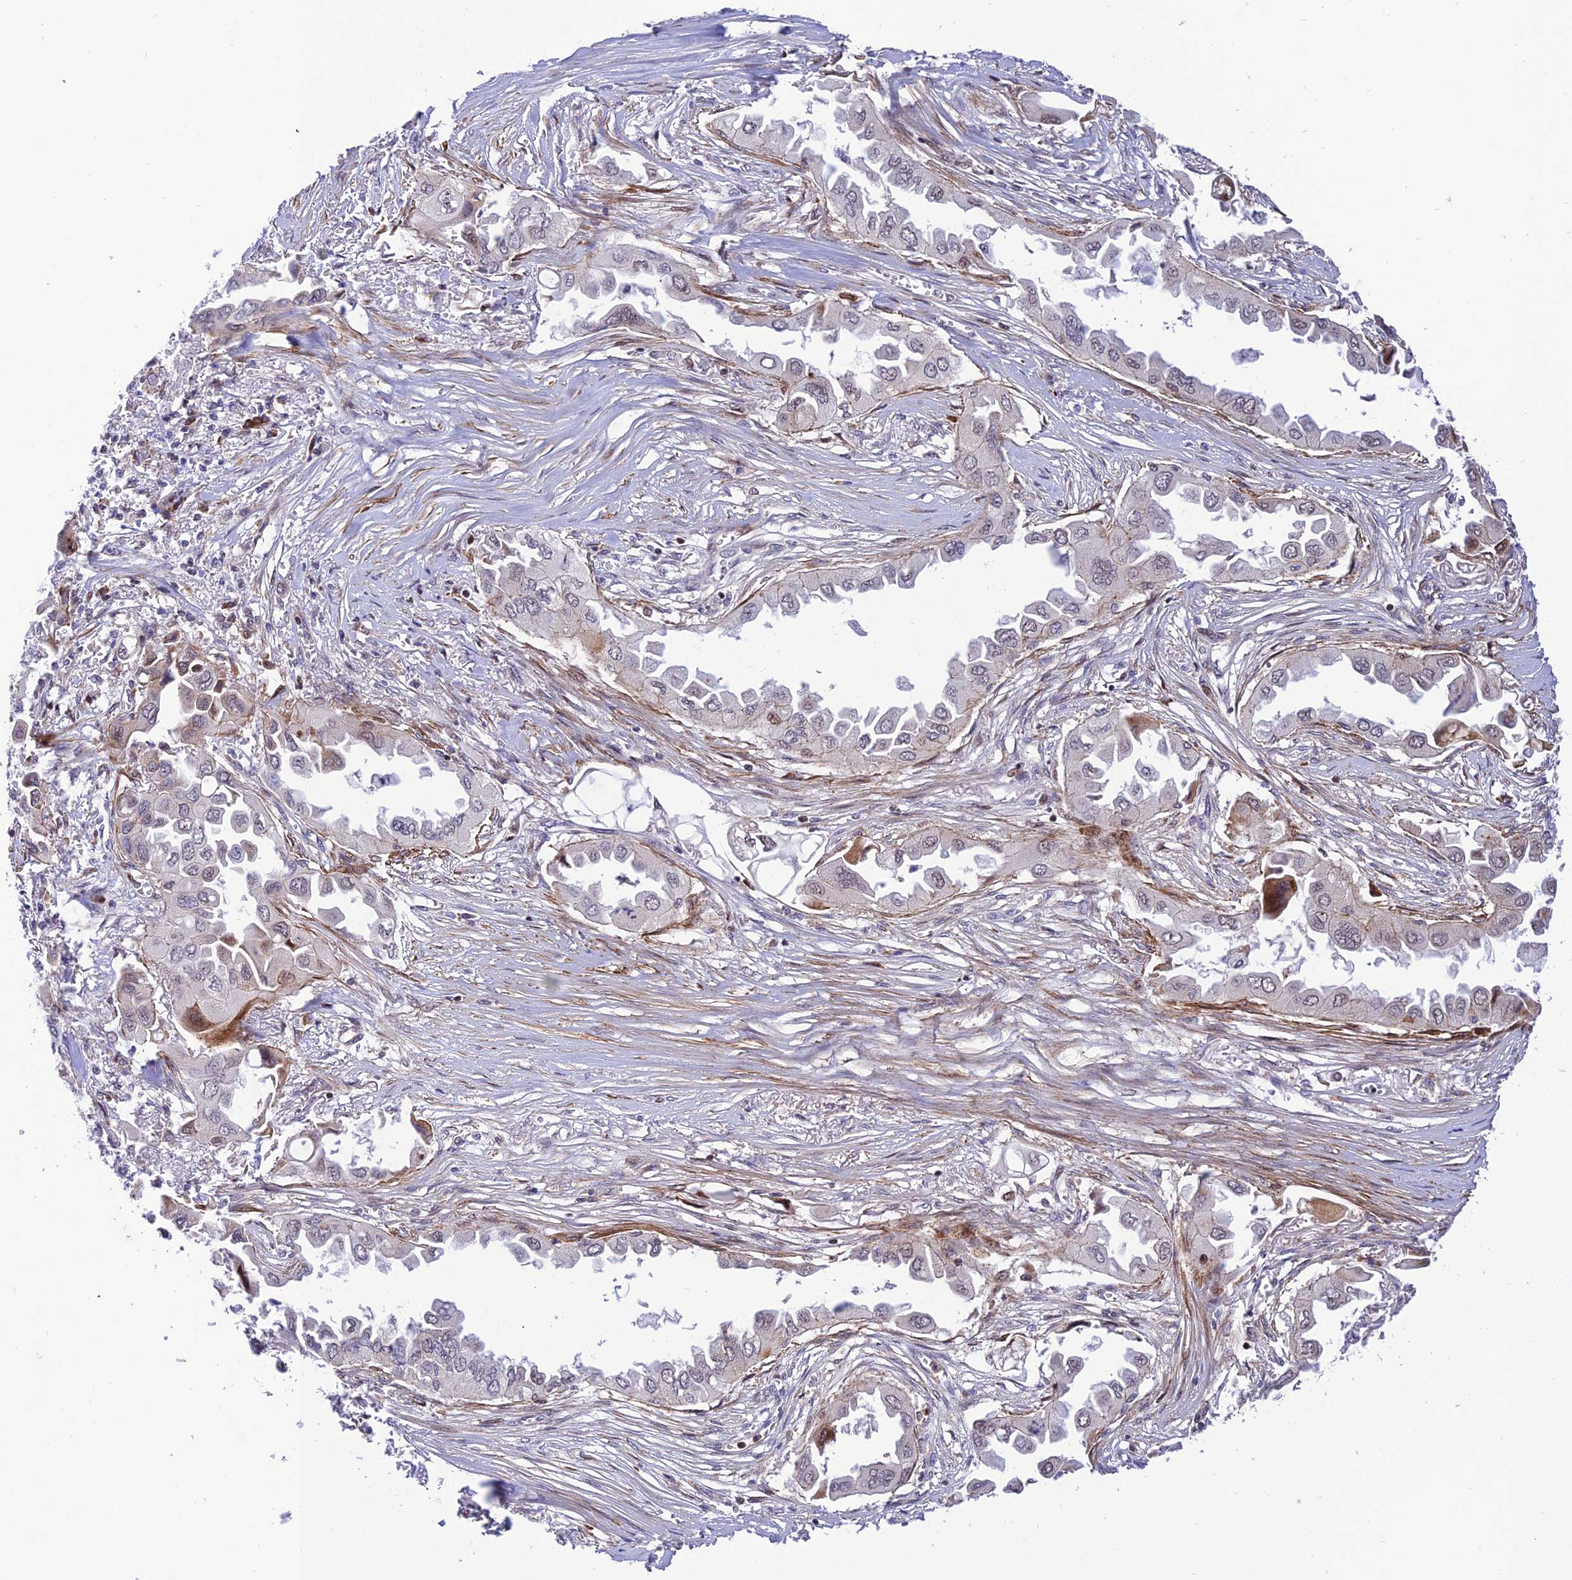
{"staining": {"intensity": "negative", "quantity": "none", "location": "none"}, "tissue": "lung cancer", "cell_type": "Tumor cells", "image_type": "cancer", "snomed": [{"axis": "morphology", "description": "Adenocarcinoma, NOS"}, {"axis": "topography", "description": "Lung"}], "caption": "Image shows no significant protein positivity in tumor cells of adenocarcinoma (lung). The staining is performed using DAB brown chromogen with nuclei counter-stained in using hematoxylin.", "gene": "KBTBD7", "patient": {"sex": "female", "age": 76}}